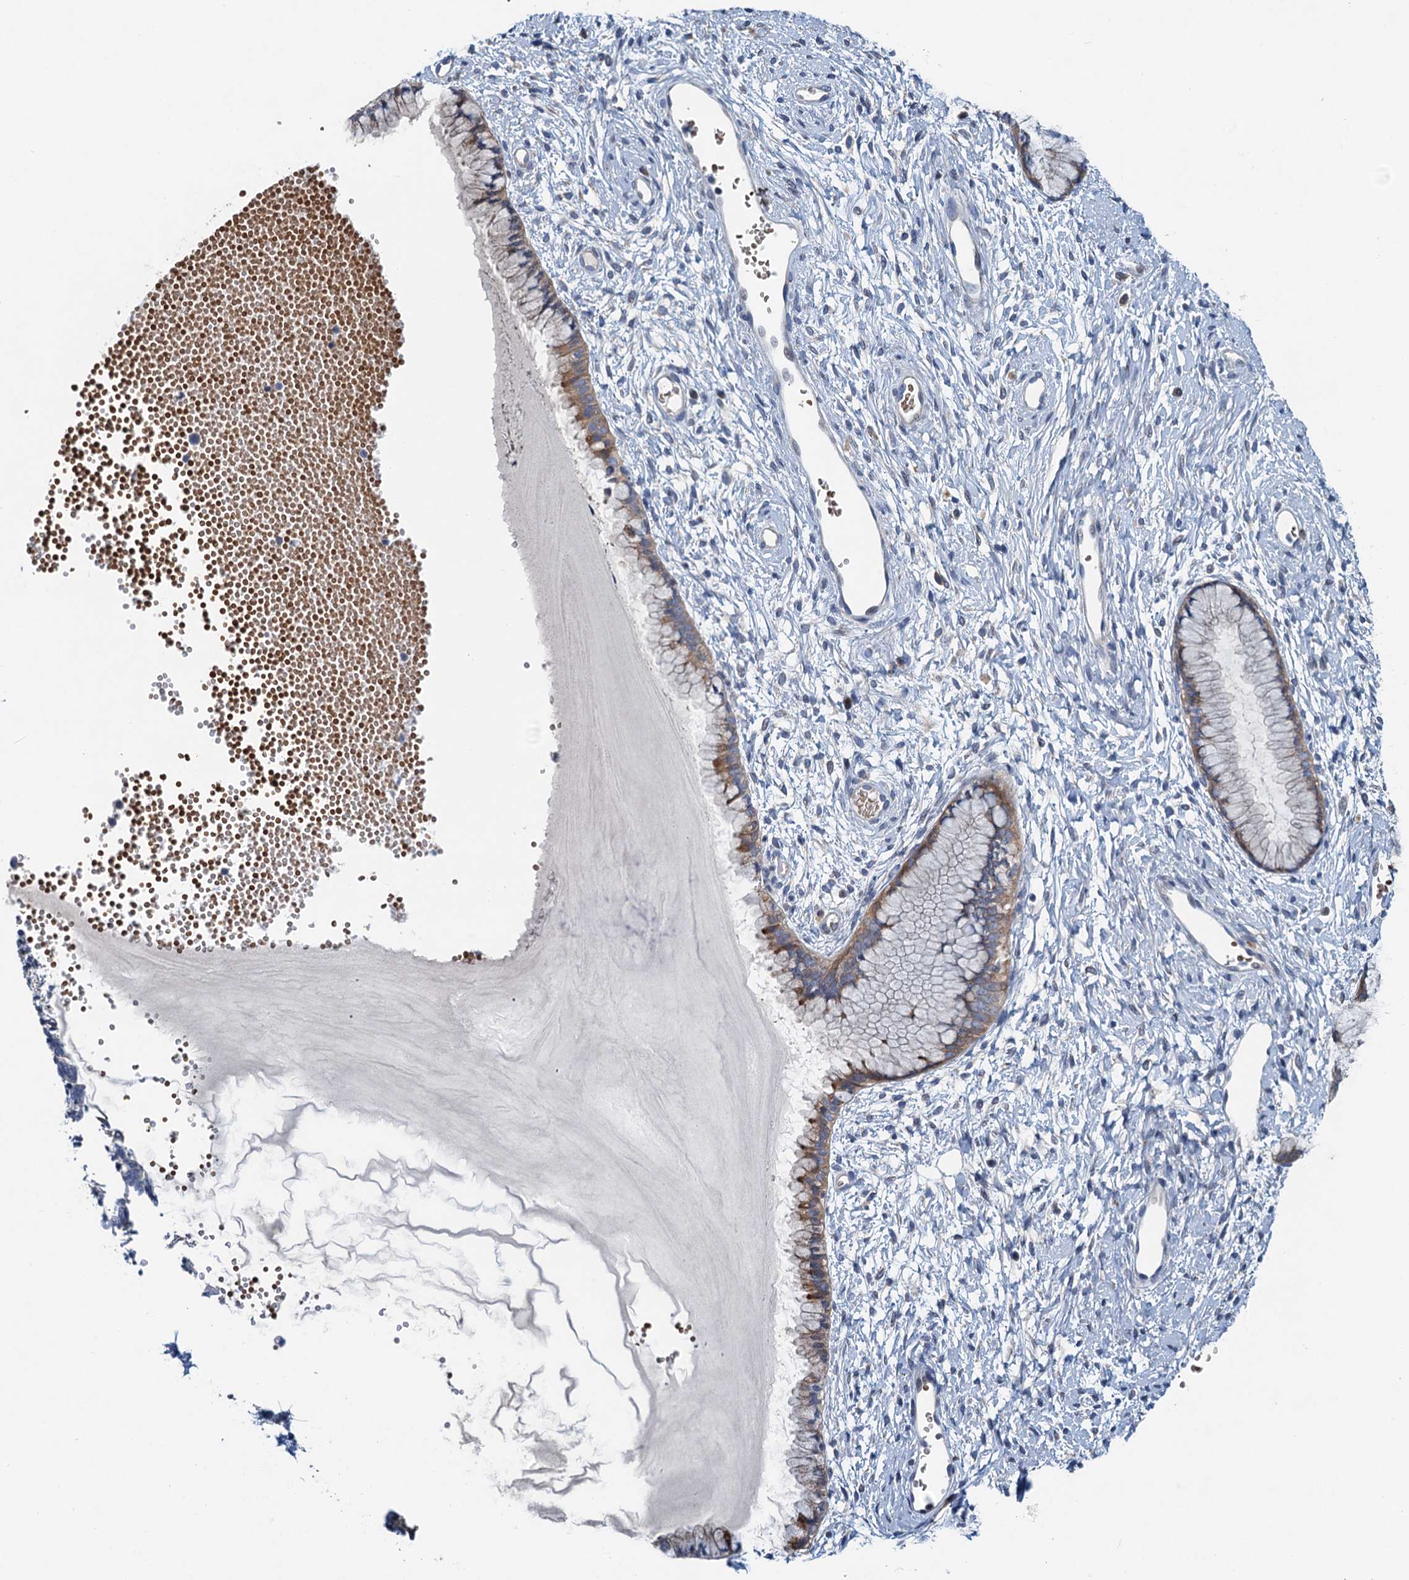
{"staining": {"intensity": "moderate", "quantity": "25%-75%", "location": "cytoplasmic/membranous"}, "tissue": "cervix", "cell_type": "Glandular cells", "image_type": "normal", "snomed": [{"axis": "morphology", "description": "Normal tissue, NOS"}, {"axis": "topography", "description": "Cervix"}], "caption": "The image demonstrates a brown stain indicating the presence of a protein in the cytoplasmic/membranous of glandular cells in cervix.", "gene": "NBEA", "patient": {"sex": "female", "age": 42}}